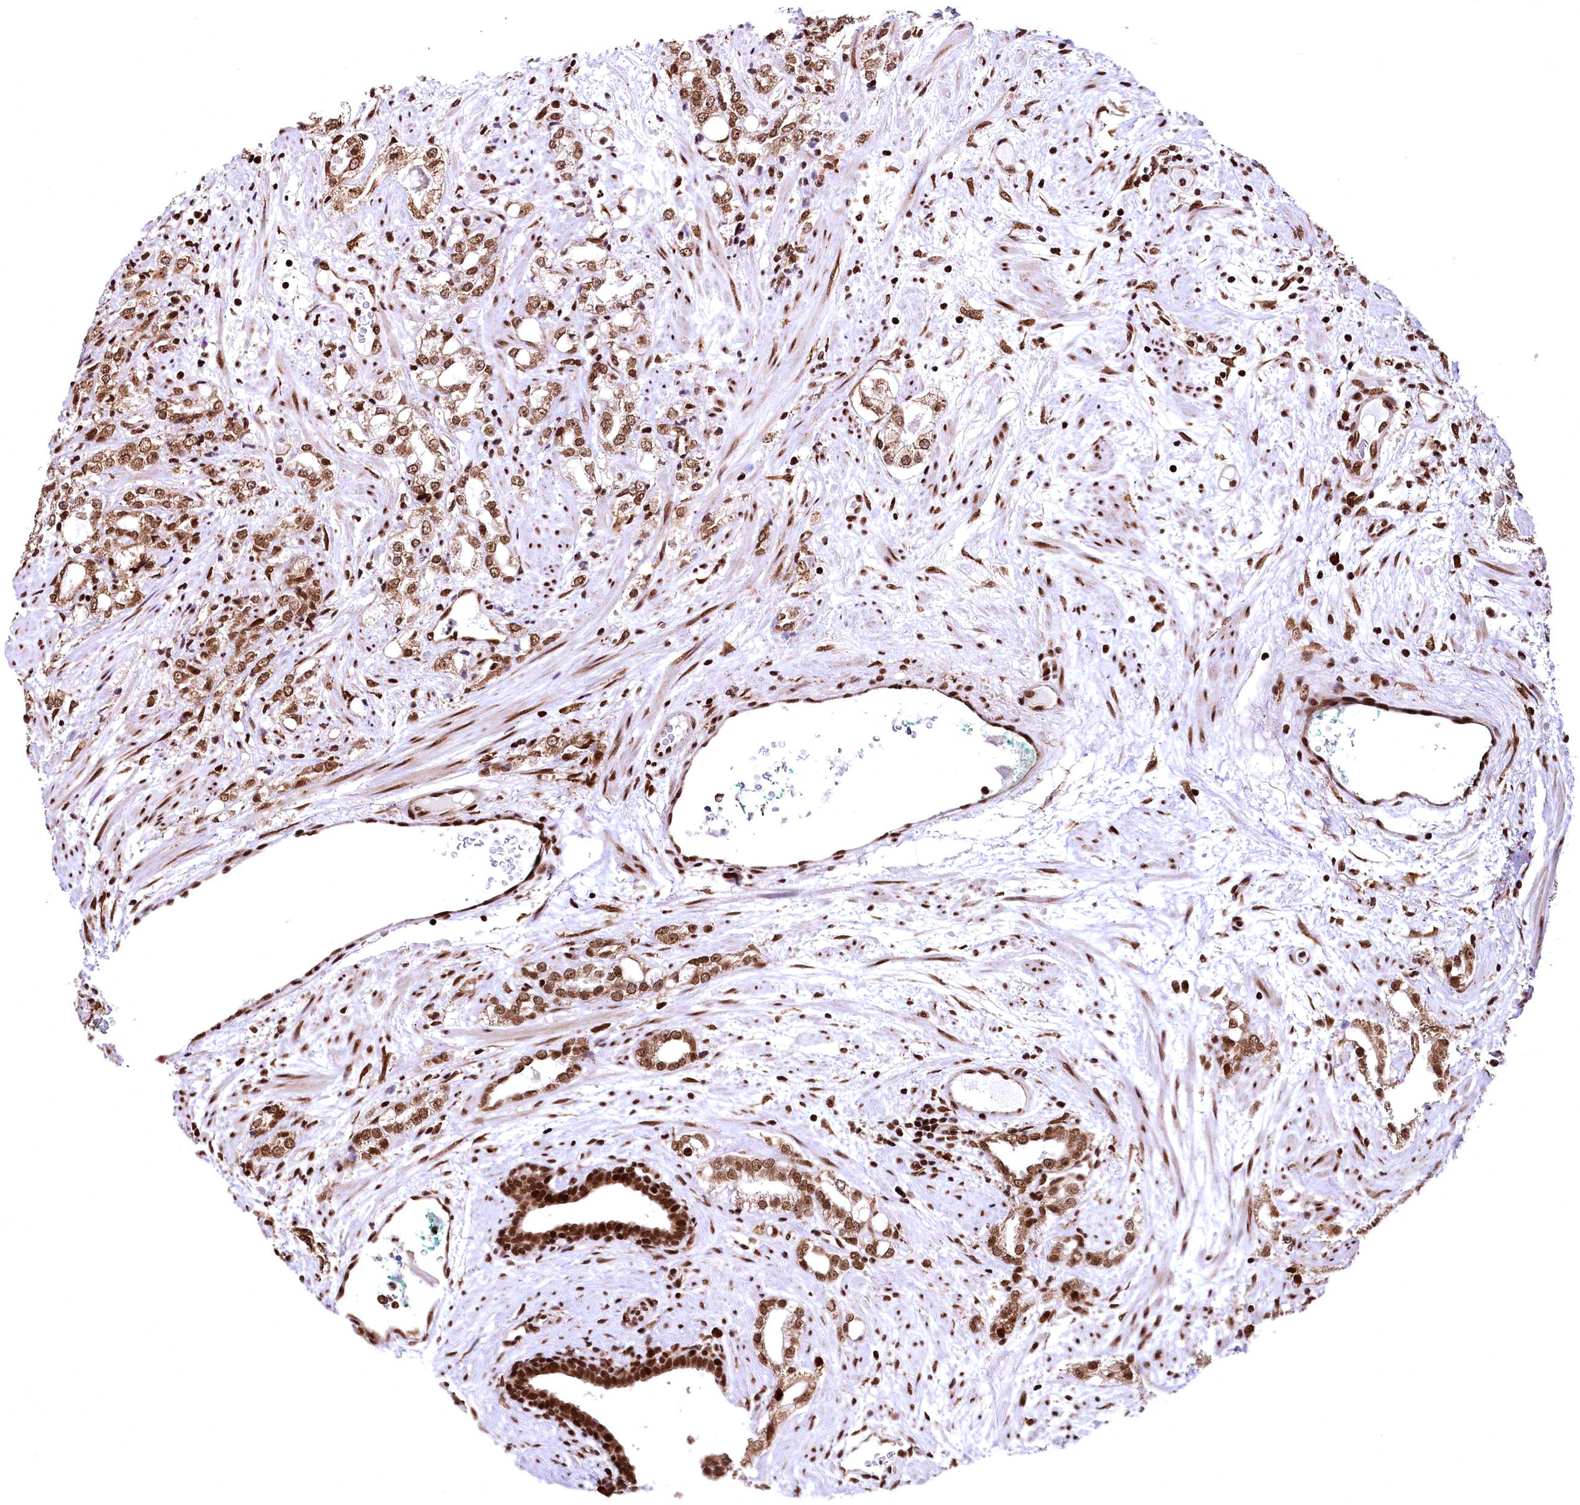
{"staining": {"intensity": "moderate", "quantity": ">75%", "location": "cytoplasmic/membranous,nuclear"}, "tissue": "prostate cancer", "cell_type": "Tumor cells", "image_type": "cancer", "snomed": [{"axis": "morphology", "description": "Adenocarcinoma, High grade"}, {"axis": "topography", "description": "Prostate"}], "caption": "This is a photomicrograph of IHC staining of prostate cancer (high-grade adenocarcinoma), which shows moderate staining in the cytoplasmic/membranous and nuclear of tumor cells.", "gene": "PDS5B", "patient": {"sex": "male", "age": 64}}